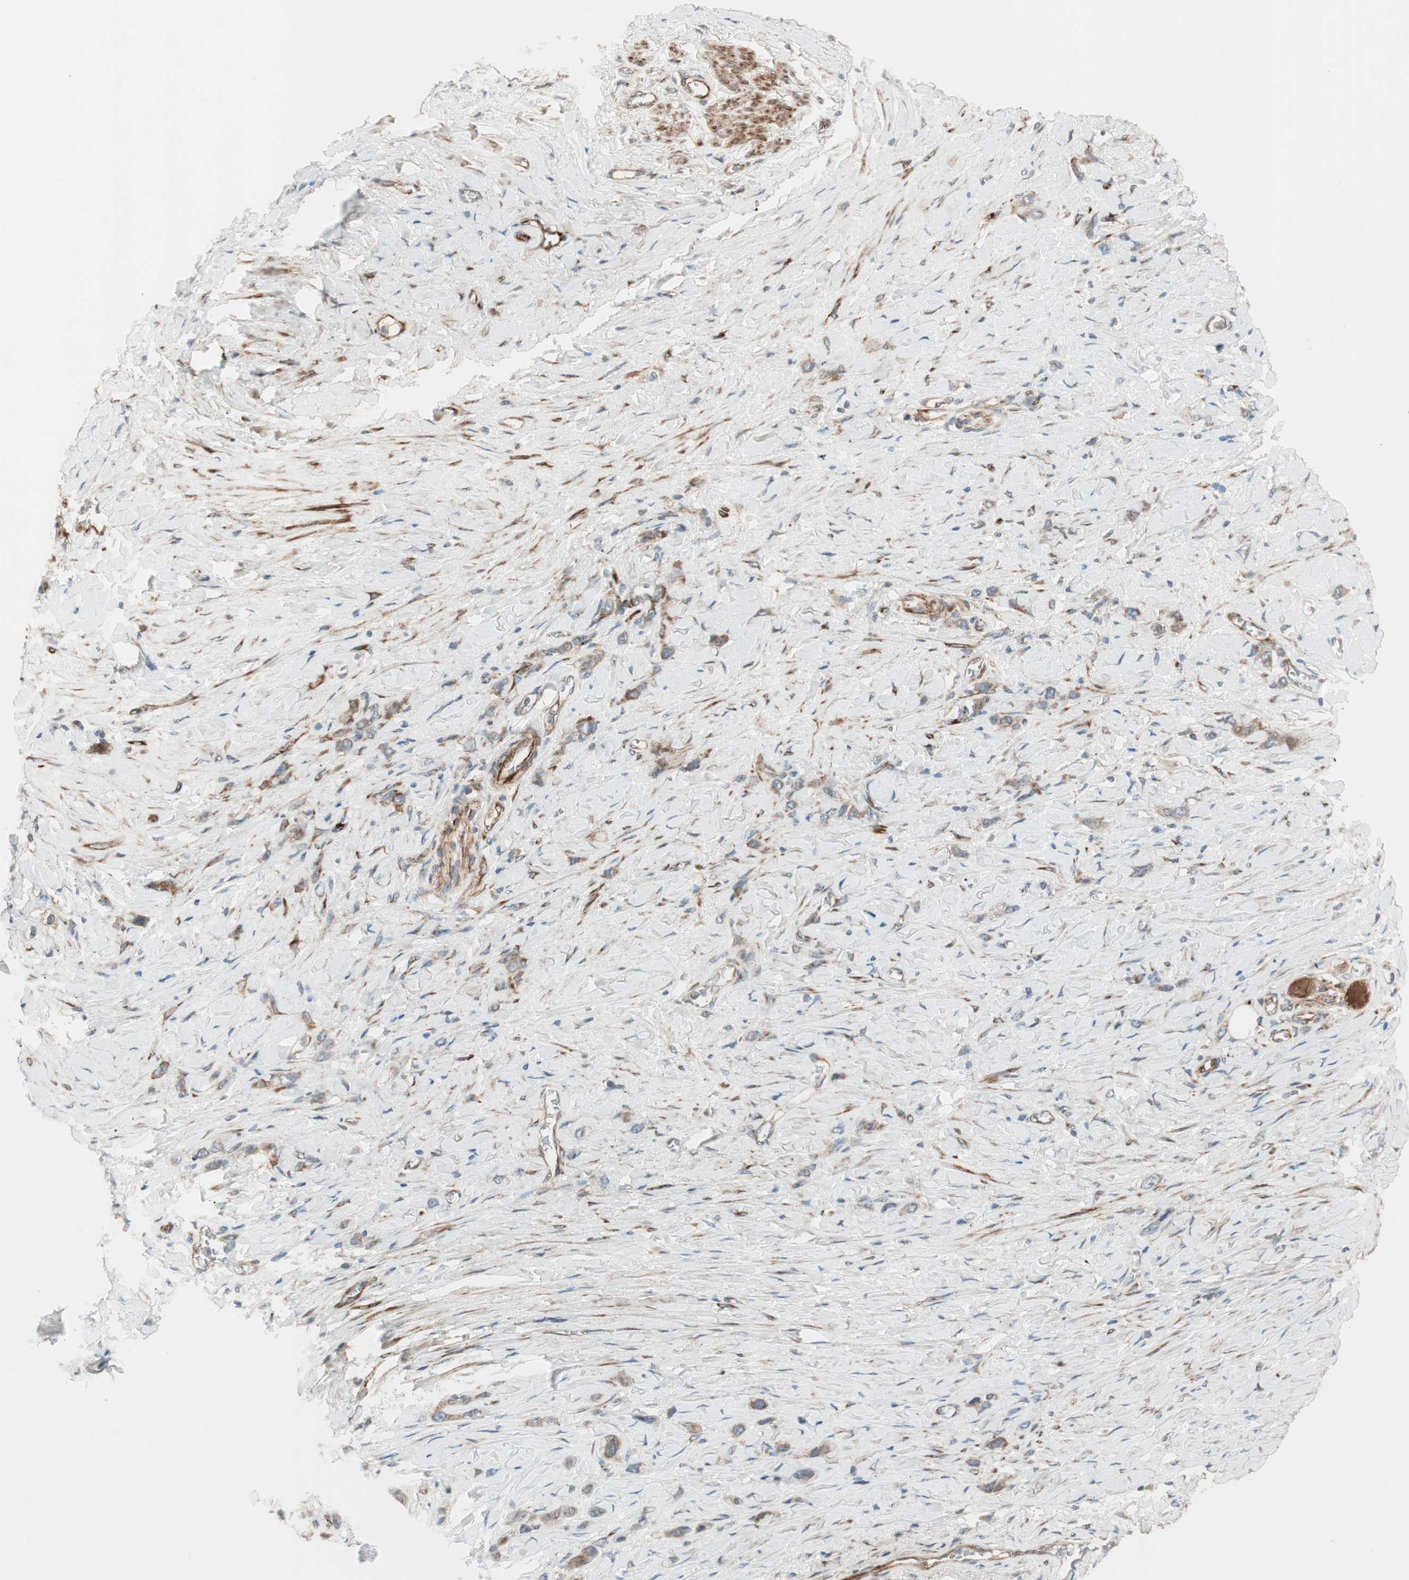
{"staining": {"intensity": "moderate", "quantity": "25%-75%", "location": "cytoplasmic/membranous"}, "tissue": "stomach cancer", "cell_type": "Tumor cells", "image_type": "cancer", "snomed": [{"axis": "morphology", "description": "Normal tissue, NOS"}, {"axis": "morphology", "description": "Adenocarcinoma, NOS"}, {"axis": "morphology", "description": "Adenocarcinoma, High grade"}, {"axis": "topography", "description": "Stomach, upper"}, {"axis": "topography", "description": "Stomach"}], "caption": "High-grade adenocarcinoma (stomach) stained for a protein (brown) displays moderate cytoplasmic/membranous positive expression in about 25%-75% of tumor cells.", "gene": "PPP2R5E", "patient": {"sex": "female", "age": 65}}